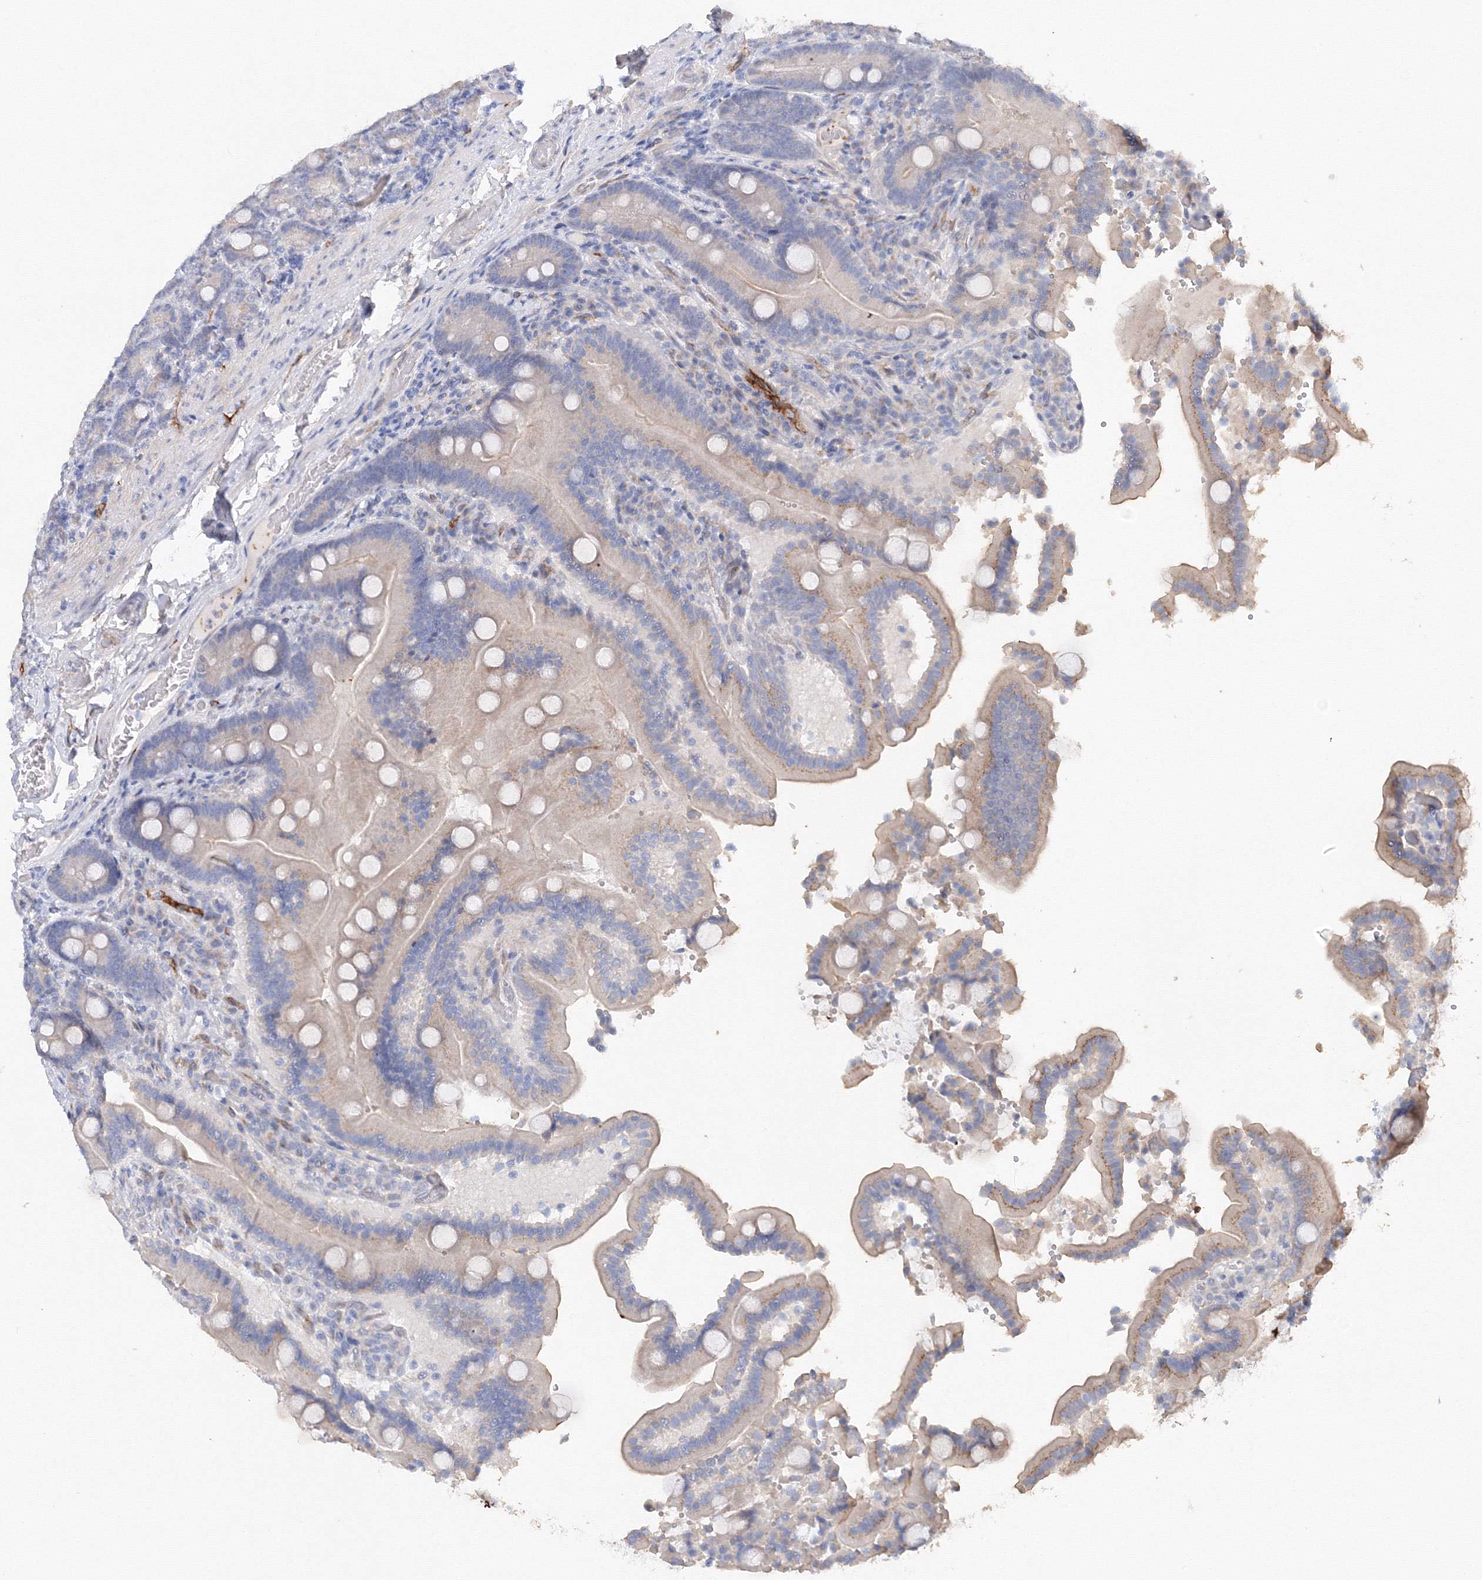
{"staining": {"intensity": "negative", "quantity": "none", "location": "none"}, "tissue": "duodenum", "cell_type": "Glandular cells", "image_type": "normal", "snomed": [{"axis": "morphology", "description": "Normal tissue, NOS"}, {"axis": "topography", "description": "Duodenum"}], "caption": "Glandular cells show no significant protein expression in benign duodenum.", "gene": "TAMM41", "patient": {"sex": "female", "age": 62}}